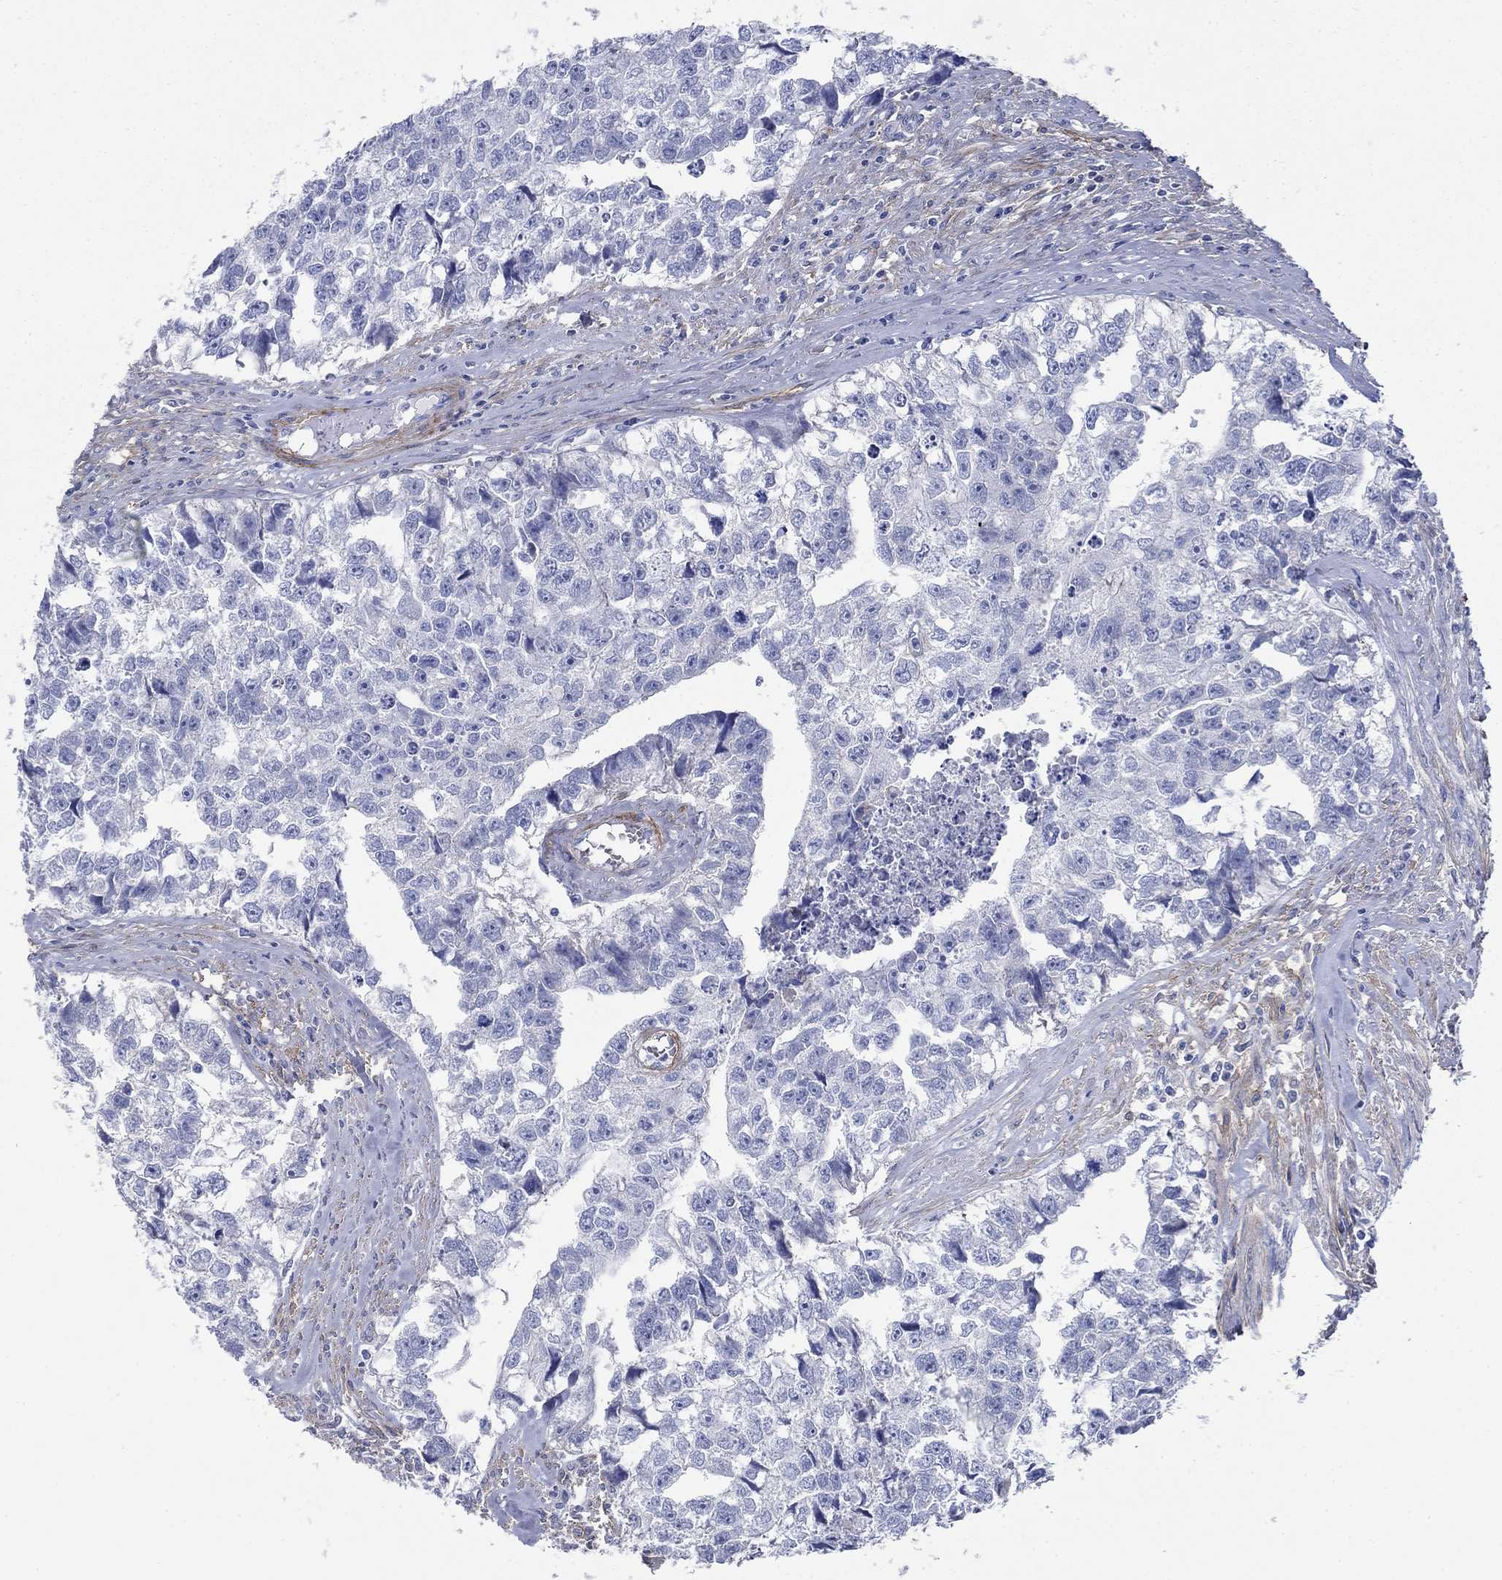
{"staining": {"intensity": "negative", "quantity": "none", "location": "none"}, "tissue": "testis cancer", "cell_type": "Tumor cells", "image_type": "cancer", "snomed": [{"axis": "morphology", "description": "Carcinoma, Embryonal, NOS"}, {"axis": "morphology", "description": "Teratoma, malignant, NOS"}, {"axis": "topography", "description": "Testis"}], "caption": "The histopathology image reveals no staining of tumor cells in testis cancer.", "gene": "GPC1", "patient": {"sex": "male", "age": 44}}